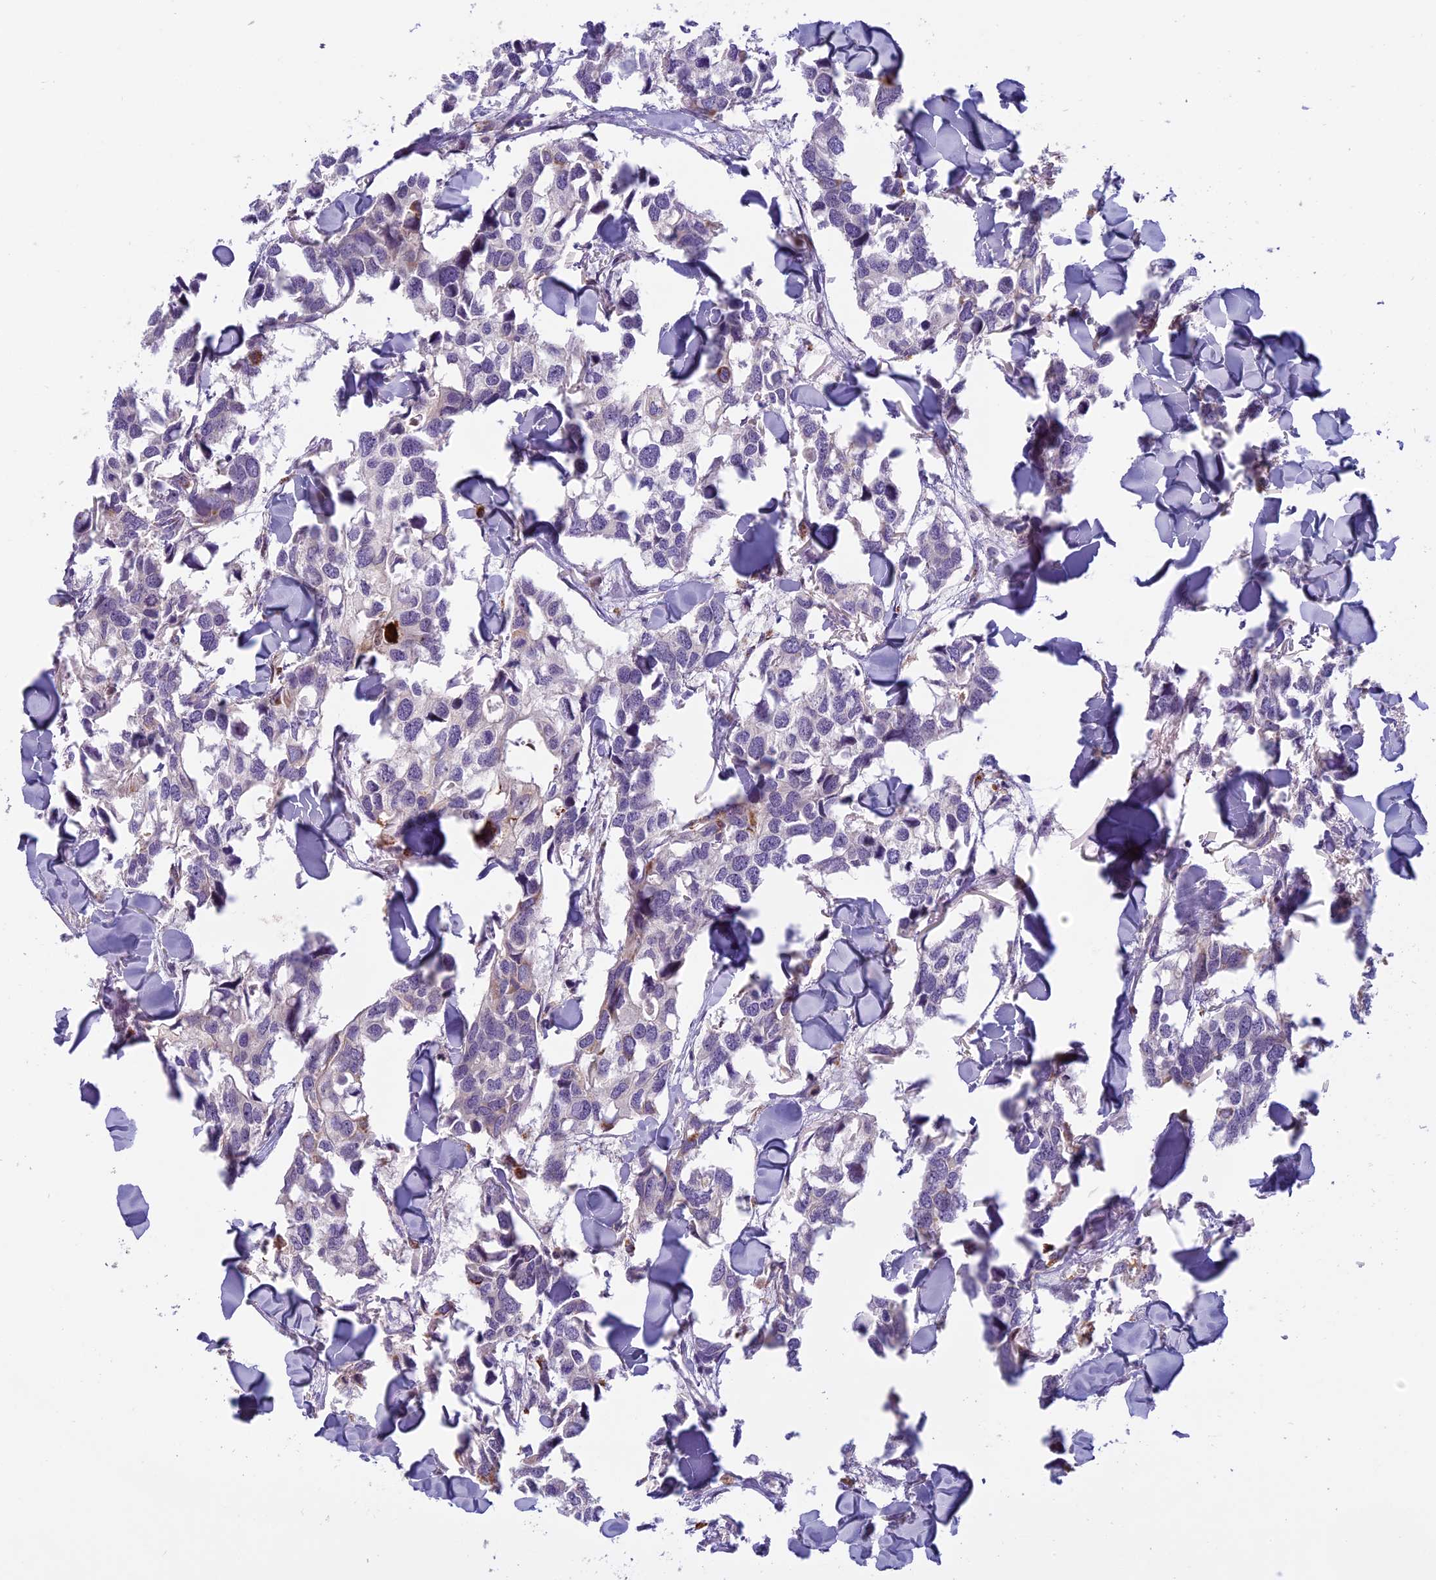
{"staining": {"intensity": "negative", "quantity": "none", "location": "none"}, "tissue": "breast cancer", "cell_type": "Tumor cells", "image_type": "cancer", "snomed": [{"axis": "morphology", "description": "Duct carcinoma"}, {"axis": "topography", "description": "Breast"}], "caption": "There is no significant expression in tumor cells of breast cancer (infiltrating ductal carcinoma).", "gene": "SEMA7A", "patient": {"sex": "female", "age": 83}}